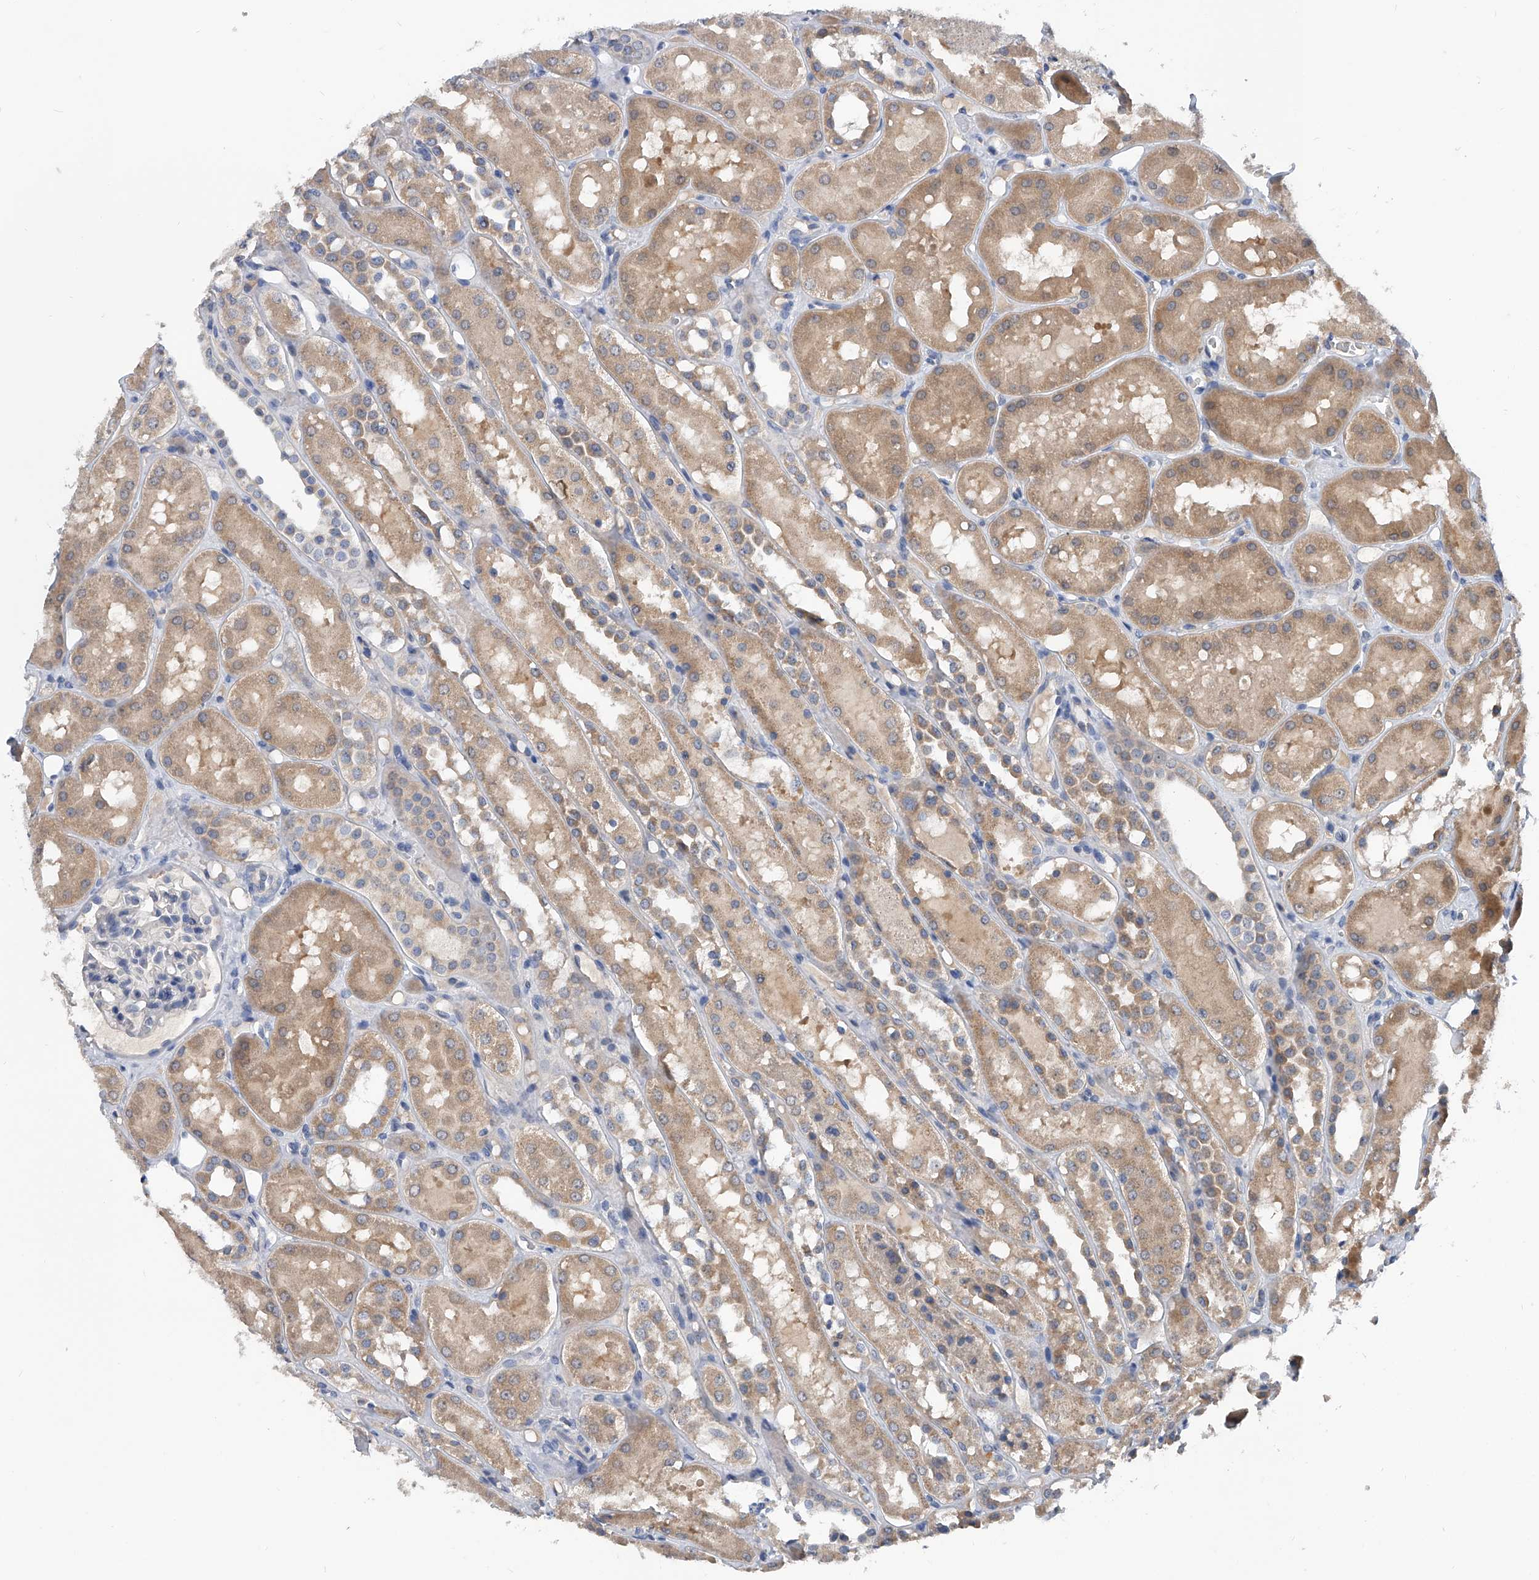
{"staining": {"intensity": "negative", "quantity": "none", "location": "none"}, "tissue": "kidney", "cell_type": "Cells in glomeruli", "image_type": "normal", "snomed": [{"axis": "morphology", "description": "Normal tissue, NOS"}, {"axis": "topography", "description": "Kidney"}], "caption": "This is an immunohistochemistry (IHC) micrograph of normal kidney. There is no positivity in cells in glomeruli.", "gene": "PGM3", "patient": {"sex": "male", "age": 16}}